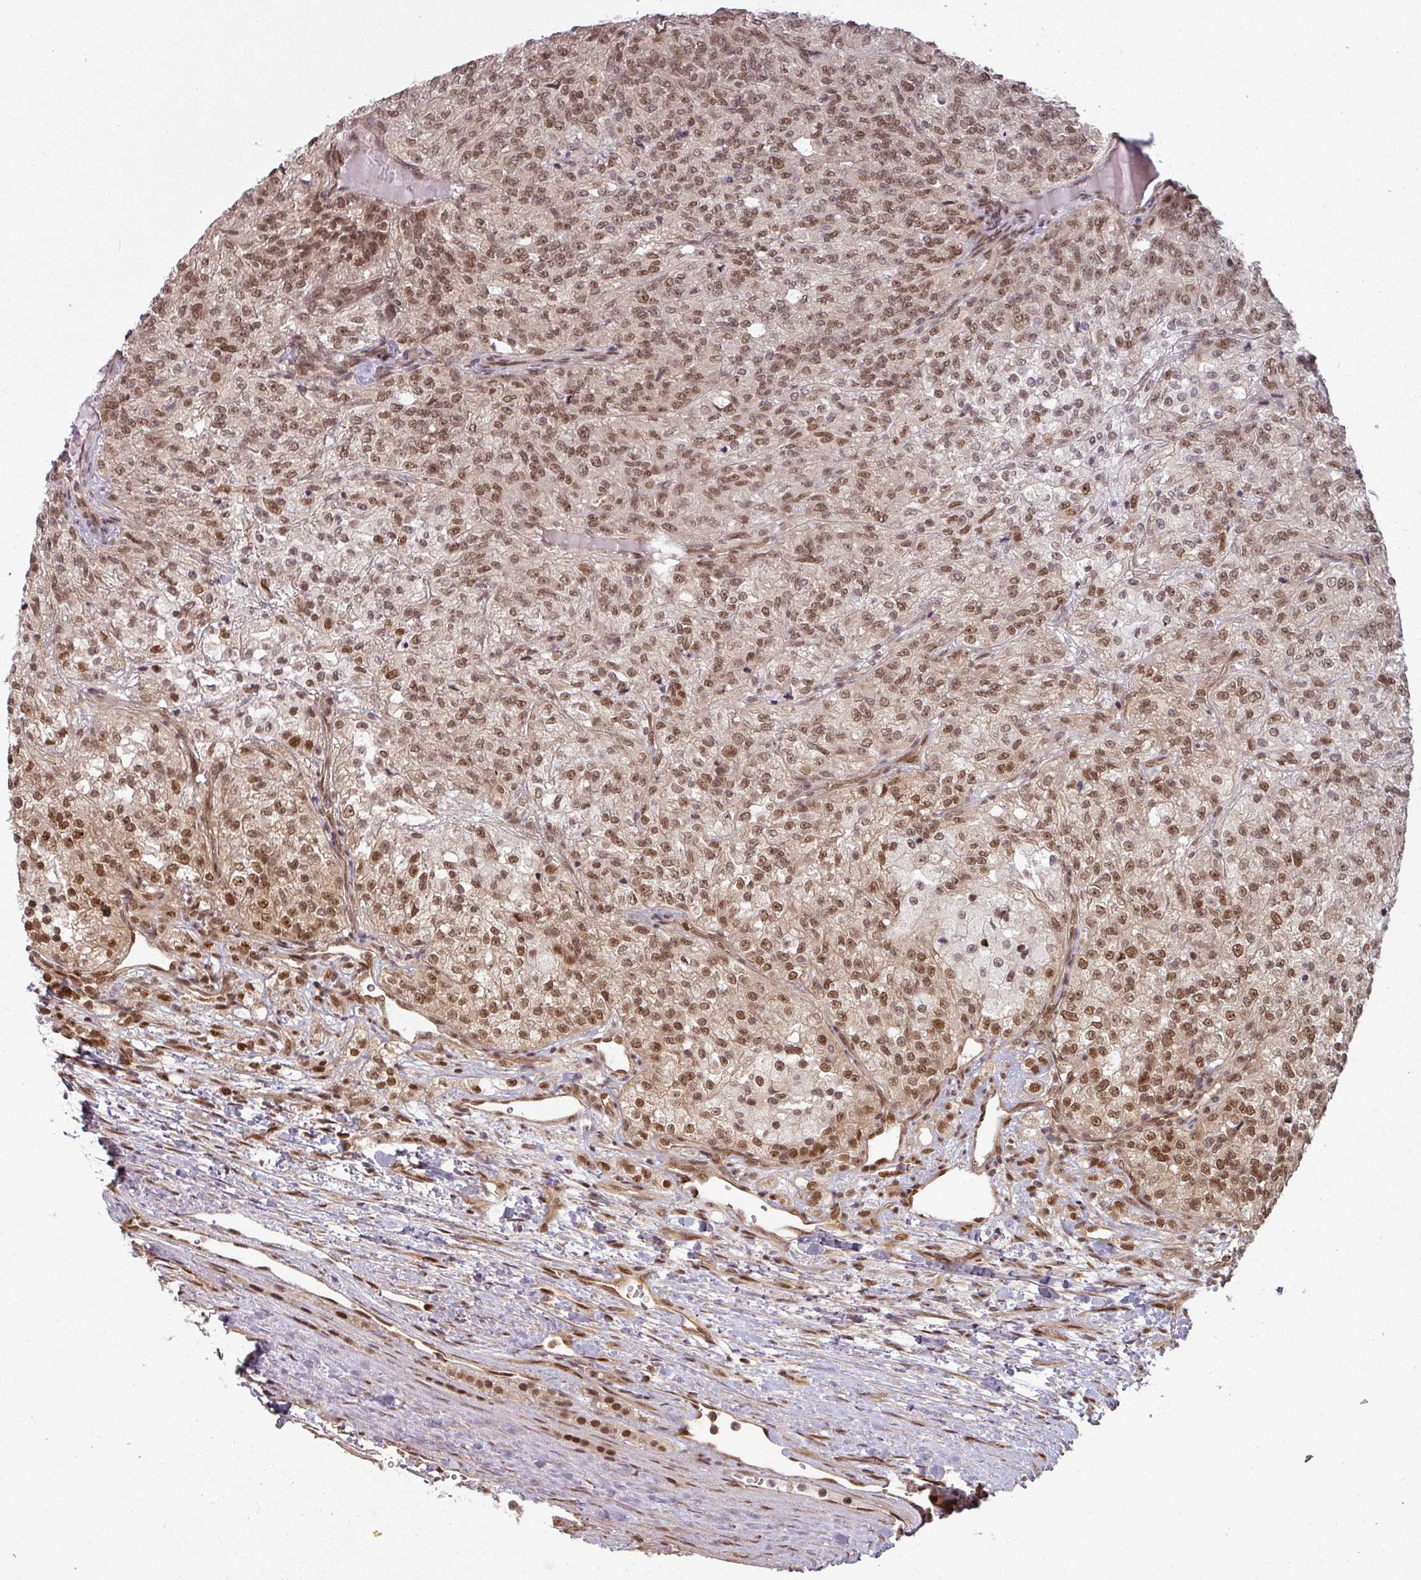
{"staining": {"intensity": "moderate", "quantity": ">75%", "location": "nuclear"}, "tissue": "renal cancer", "cell_type": "Tumor cells", "image_type": "cancer", "snomed": [{"axis": "morphology", "description": "Adenocarcinoma, NOS"}, {"axis": "topography", "description": "Kidney"}], "caption": "This photomicrograph demonstrates renal cancer stained with immunohistochemistry (IHC) to label a protein in brown. The nuclear of tumor cells show moderate positivity for the protein. Nuclei are counter-stained blue.", "gene": "SIK3", "patient": {"sex": "female", "age": 63}}